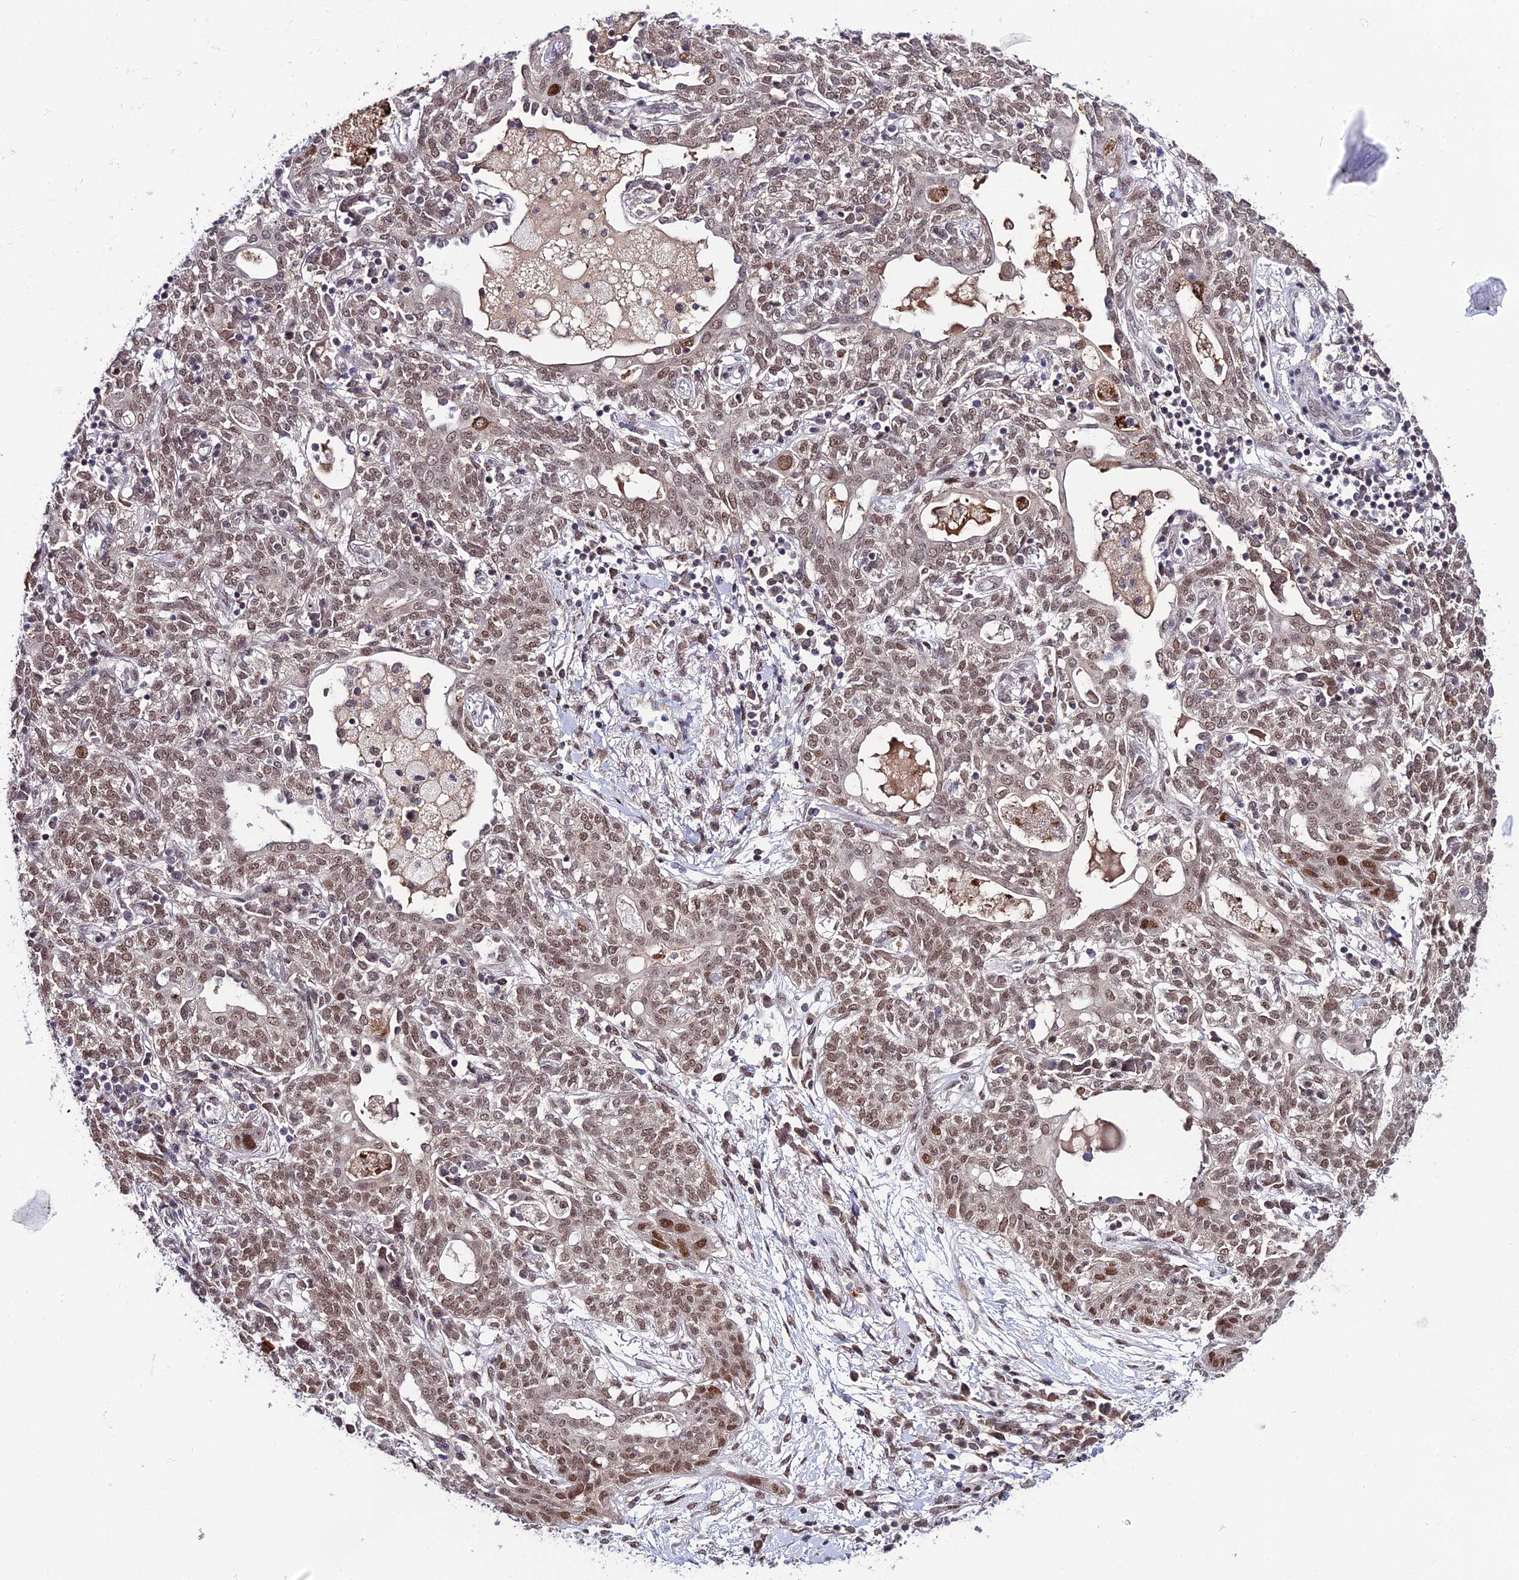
{"staining": {"intensity": "moderate", "quantity": "25%-75%", "location": "nuclear"}, "tissue": "lung cancer", "cell_type": "Tumor cells", "image_type": "cancer", "snomed": [{"axis": "morphology", "description": "Squamous cell carcinoma, NOS"}, {"axis": "topography", "description": "Lung"}], "caption": "Lung cancer stained with DAB IHC exhibits medium levels of moderate nuclear positivity in about 25%-75% of tumor cells.", "gene": "SYT15", "patient": {"sex": "female", "age": 70}}